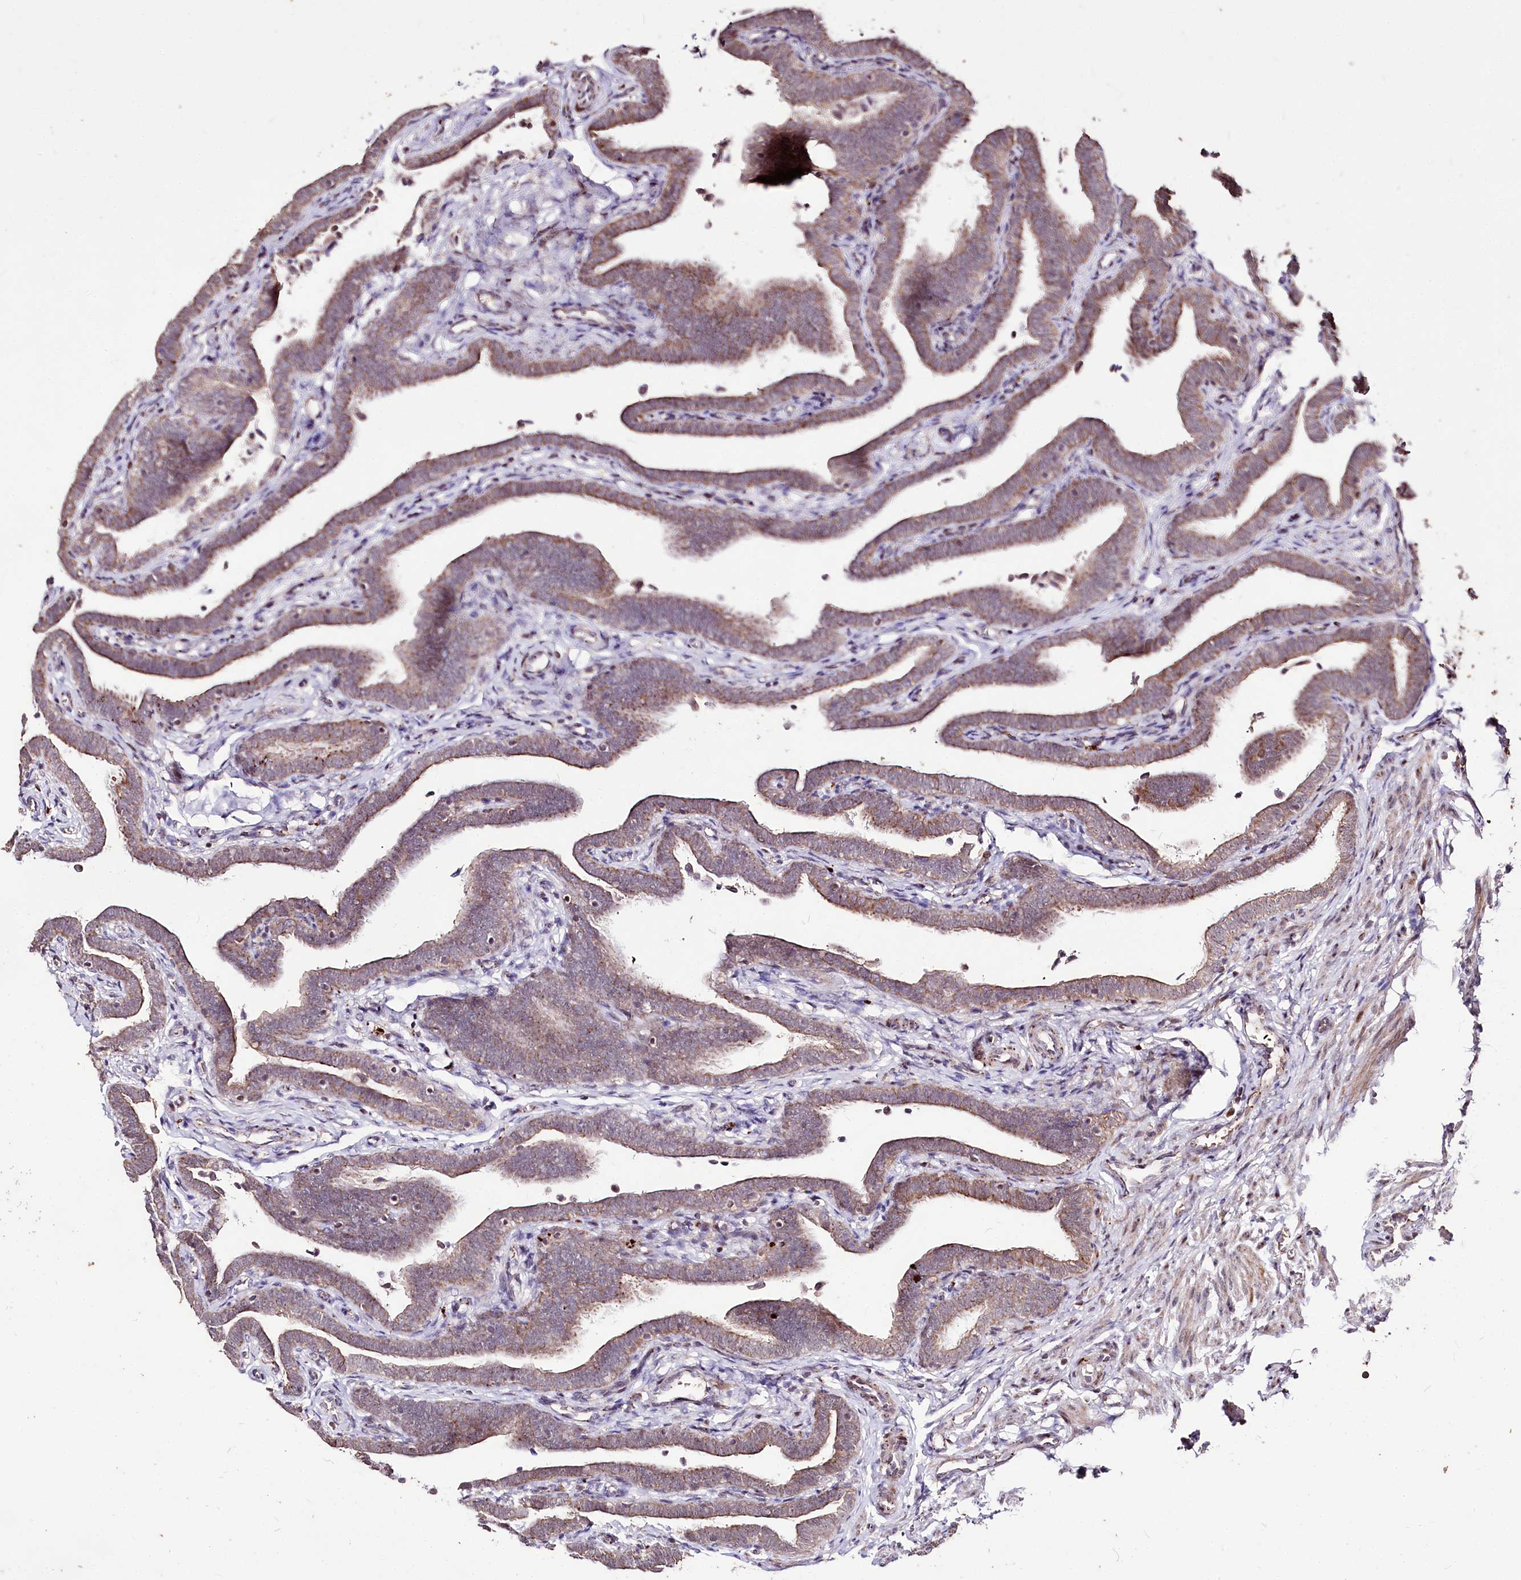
{"staining": {"intensity": "moderate", "quantity": ">75%", "location": "cytoplasmic/membranous"}, "tissue": "fallopian tube", "cell_type": "Glandular cells", "image_type": "normal", "snomed": [{"axis": "morphology", "description": "Normal tissue, NOS"}, {"axis": "topography", "description": "Fallopian tube"}], "caption": "Benign fallopian tube was stained to show a protein in brown. There is medium levels of moderate cytoplasmic/membranous staining in approximately >75% of glandular cells.", "gene": "CARD19", "patient": {"sex": "female", "age": 36}}